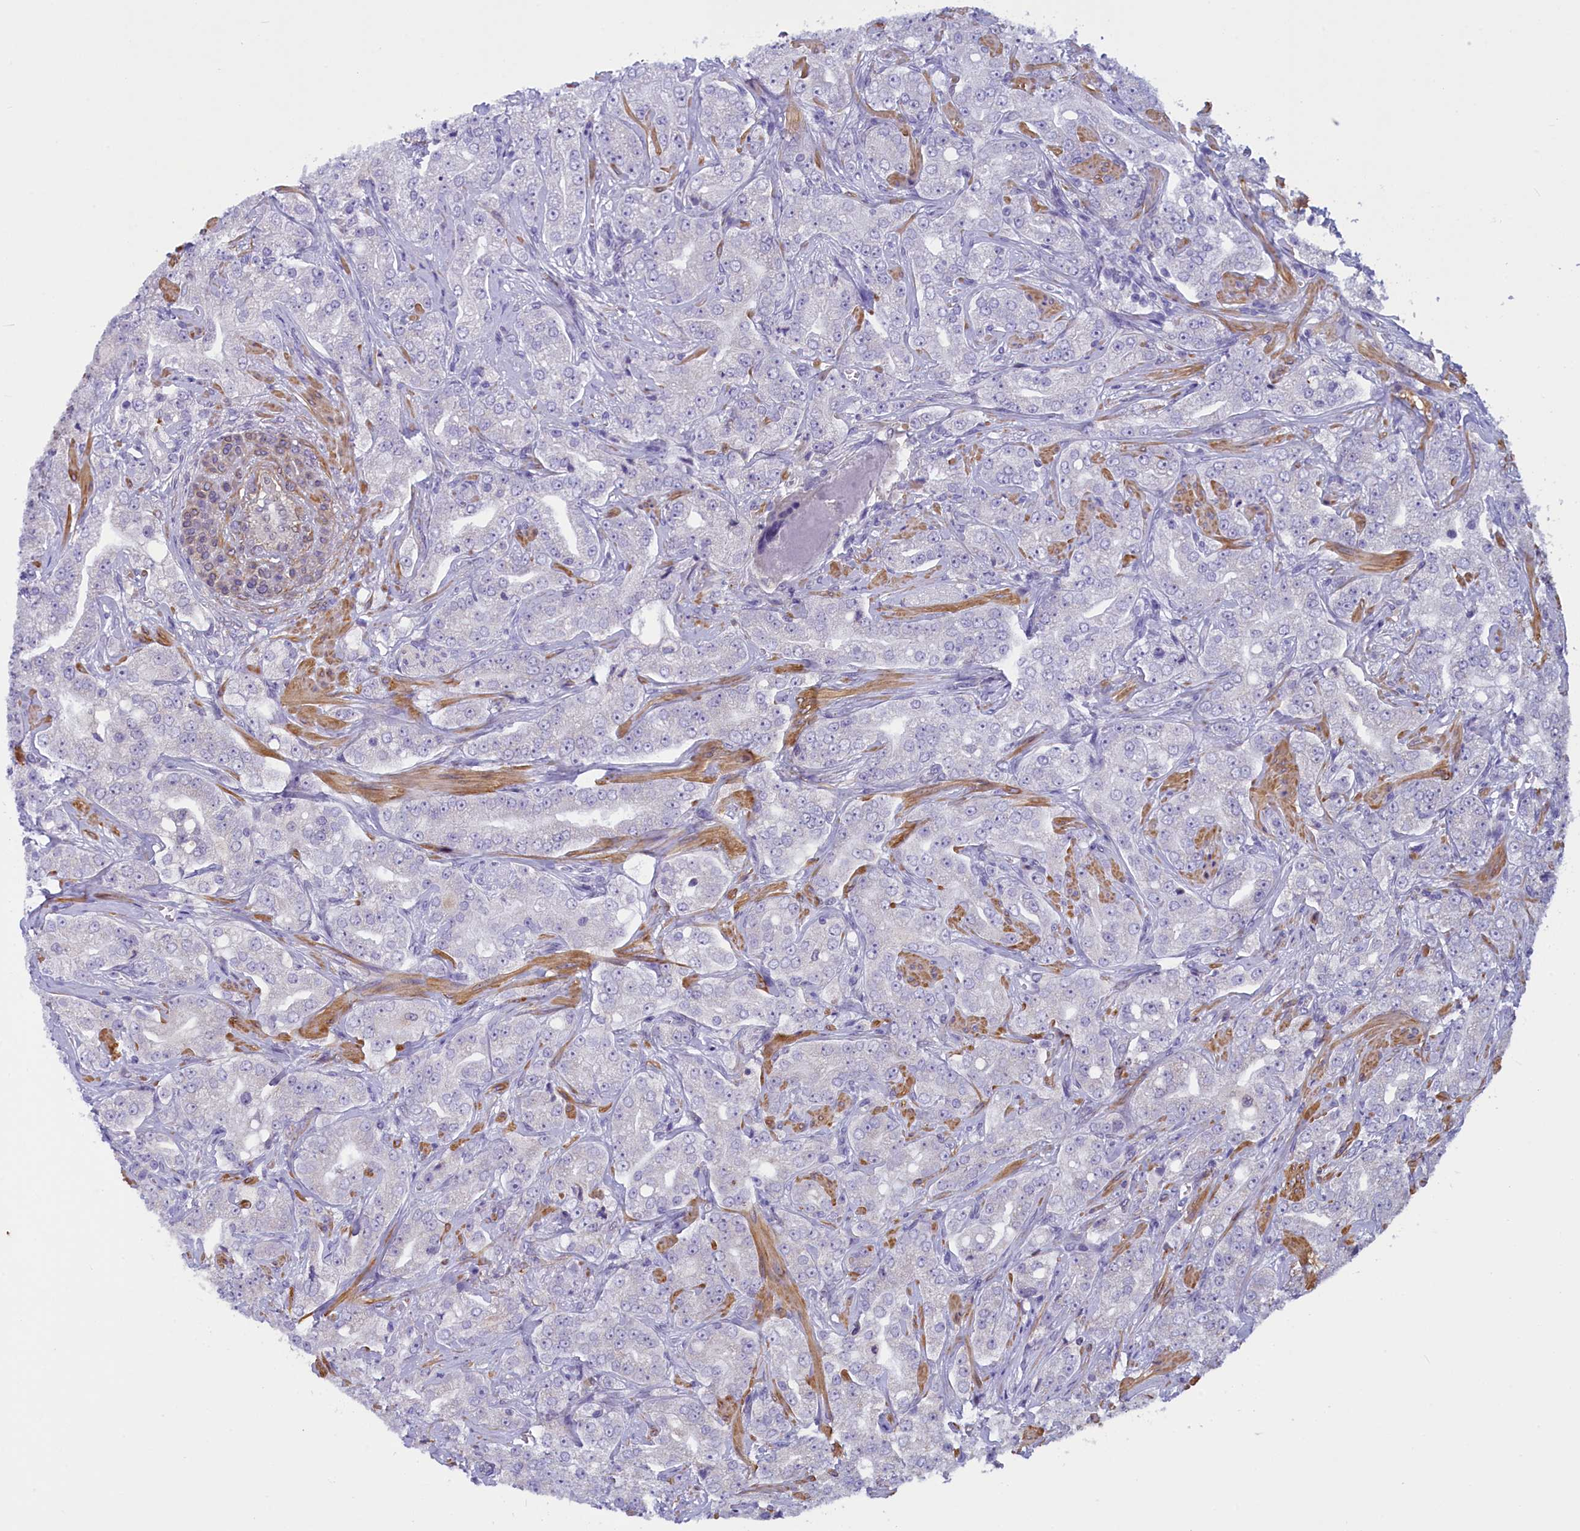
{"staining": {"intensity": "negative", "quantity": "none", "location": "none"}, "tissue": "prostate cancer", "cell_type": "Tumor cells", "image_type": "cancer", "snomed": [{"axis": "morphology", "description": "Adenocarcinoma, Low grade"}, {"axis": "topography", "description": "Prostate"}], "caption": "Micrograph shows no significant protein positivity in tumor cells of prostate cancer (adenocarcinoma (low-grade)).", "gene": "IGSF6", "patient": {"sex": "male", "age": 67}}